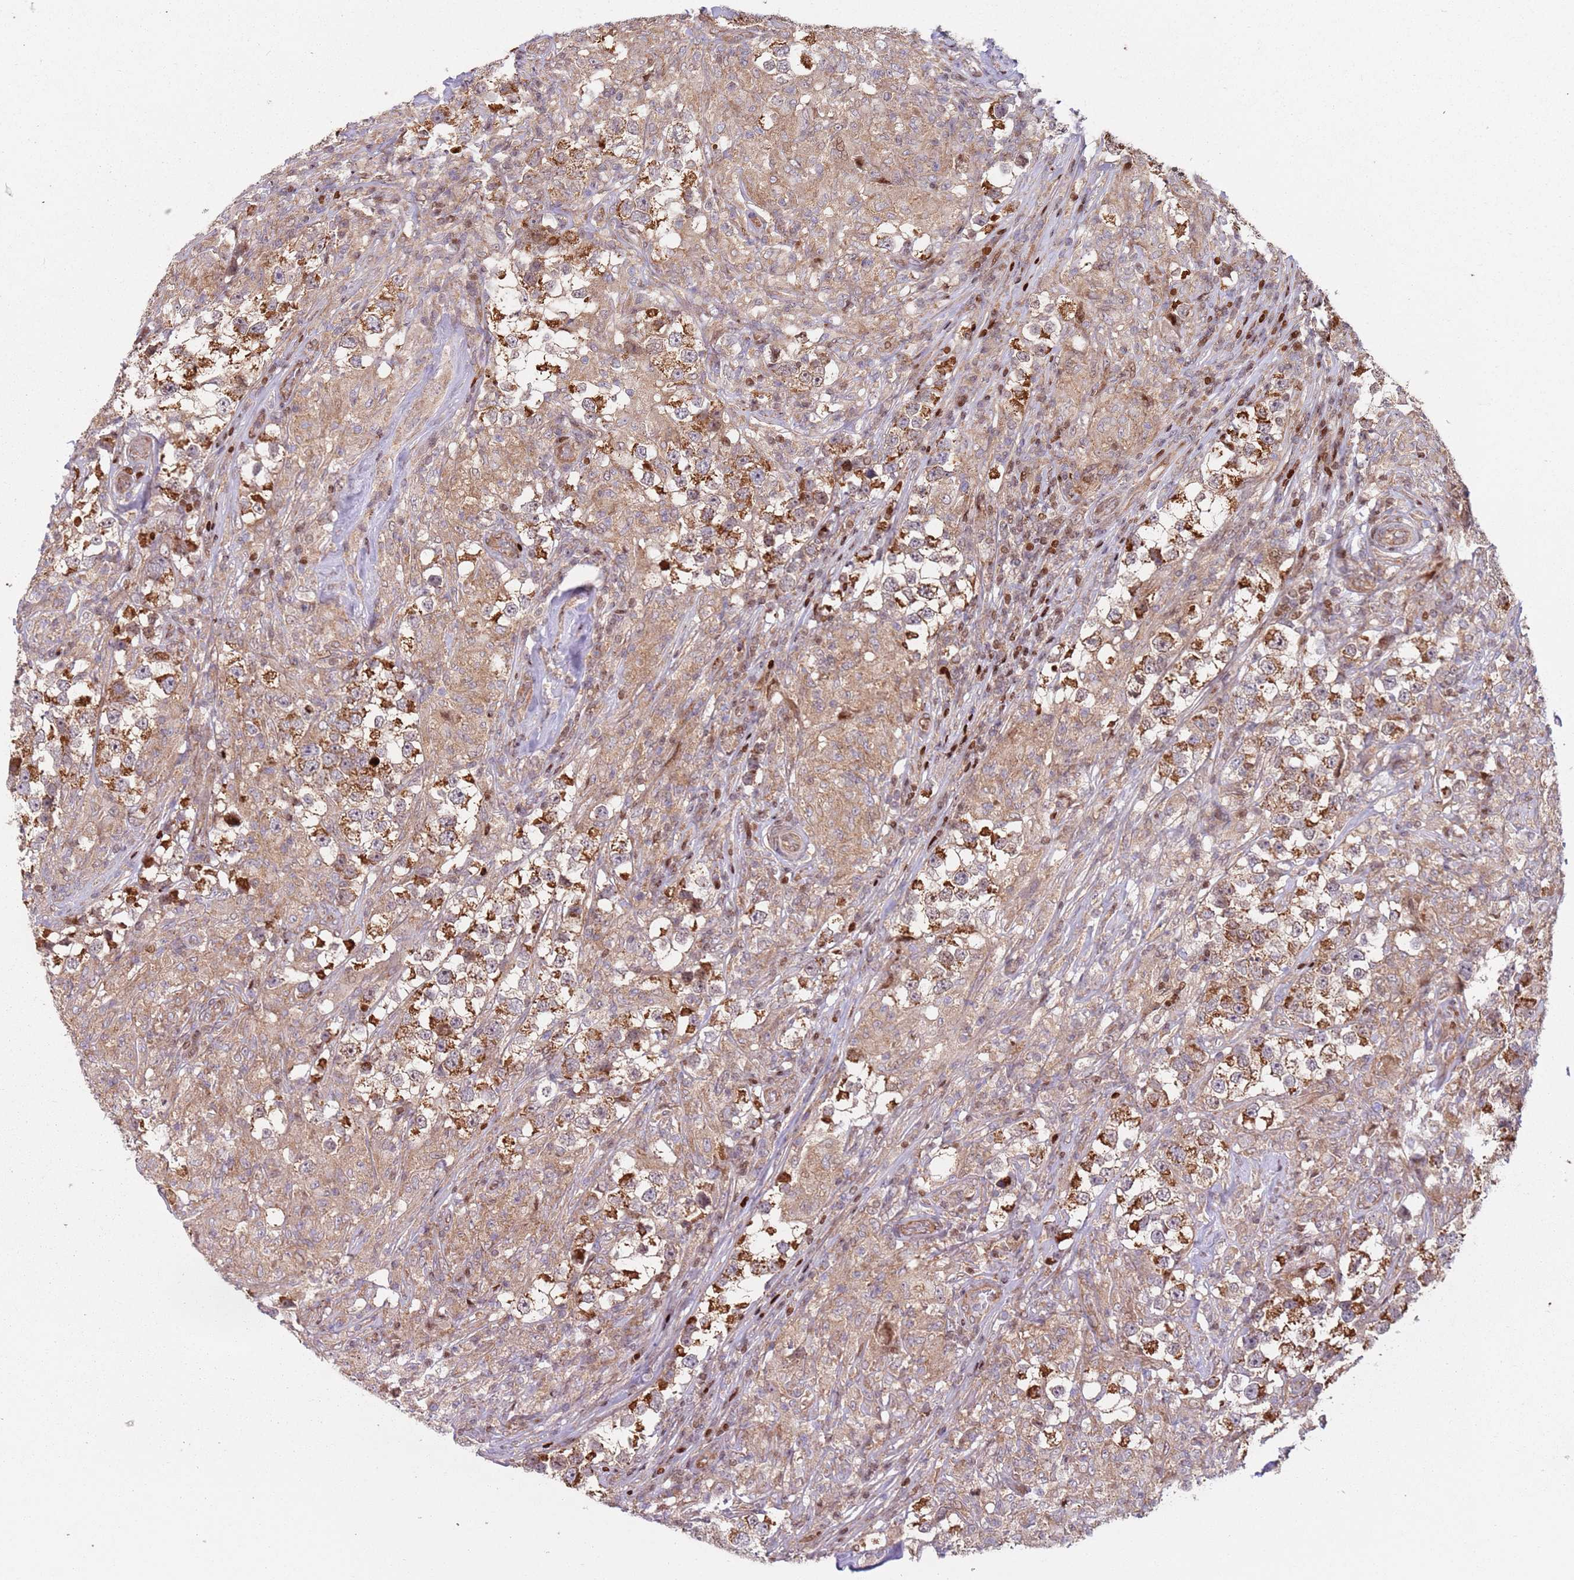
{"staining": {"intensity": "moderate", "quantity": ">75%", "location": "cytoplasmic/membranous"}, "tissue": "testis cancer", "cell_type": "Tumor cells", "image_type": "cancer", "snomed": [{"axis": "morphology", "description": "Seminoma, NOS"}, {"axis": "topography", "description": "Testis"}], "caption": "Brown immunohistochemical staining in human testis cancer (seminoma) displays moderate cytoplasmic/membranous staining in about >75% of tumor cells.", "gene": "HNRNPLL", "patient": {"sex": "male", "age": 46}}